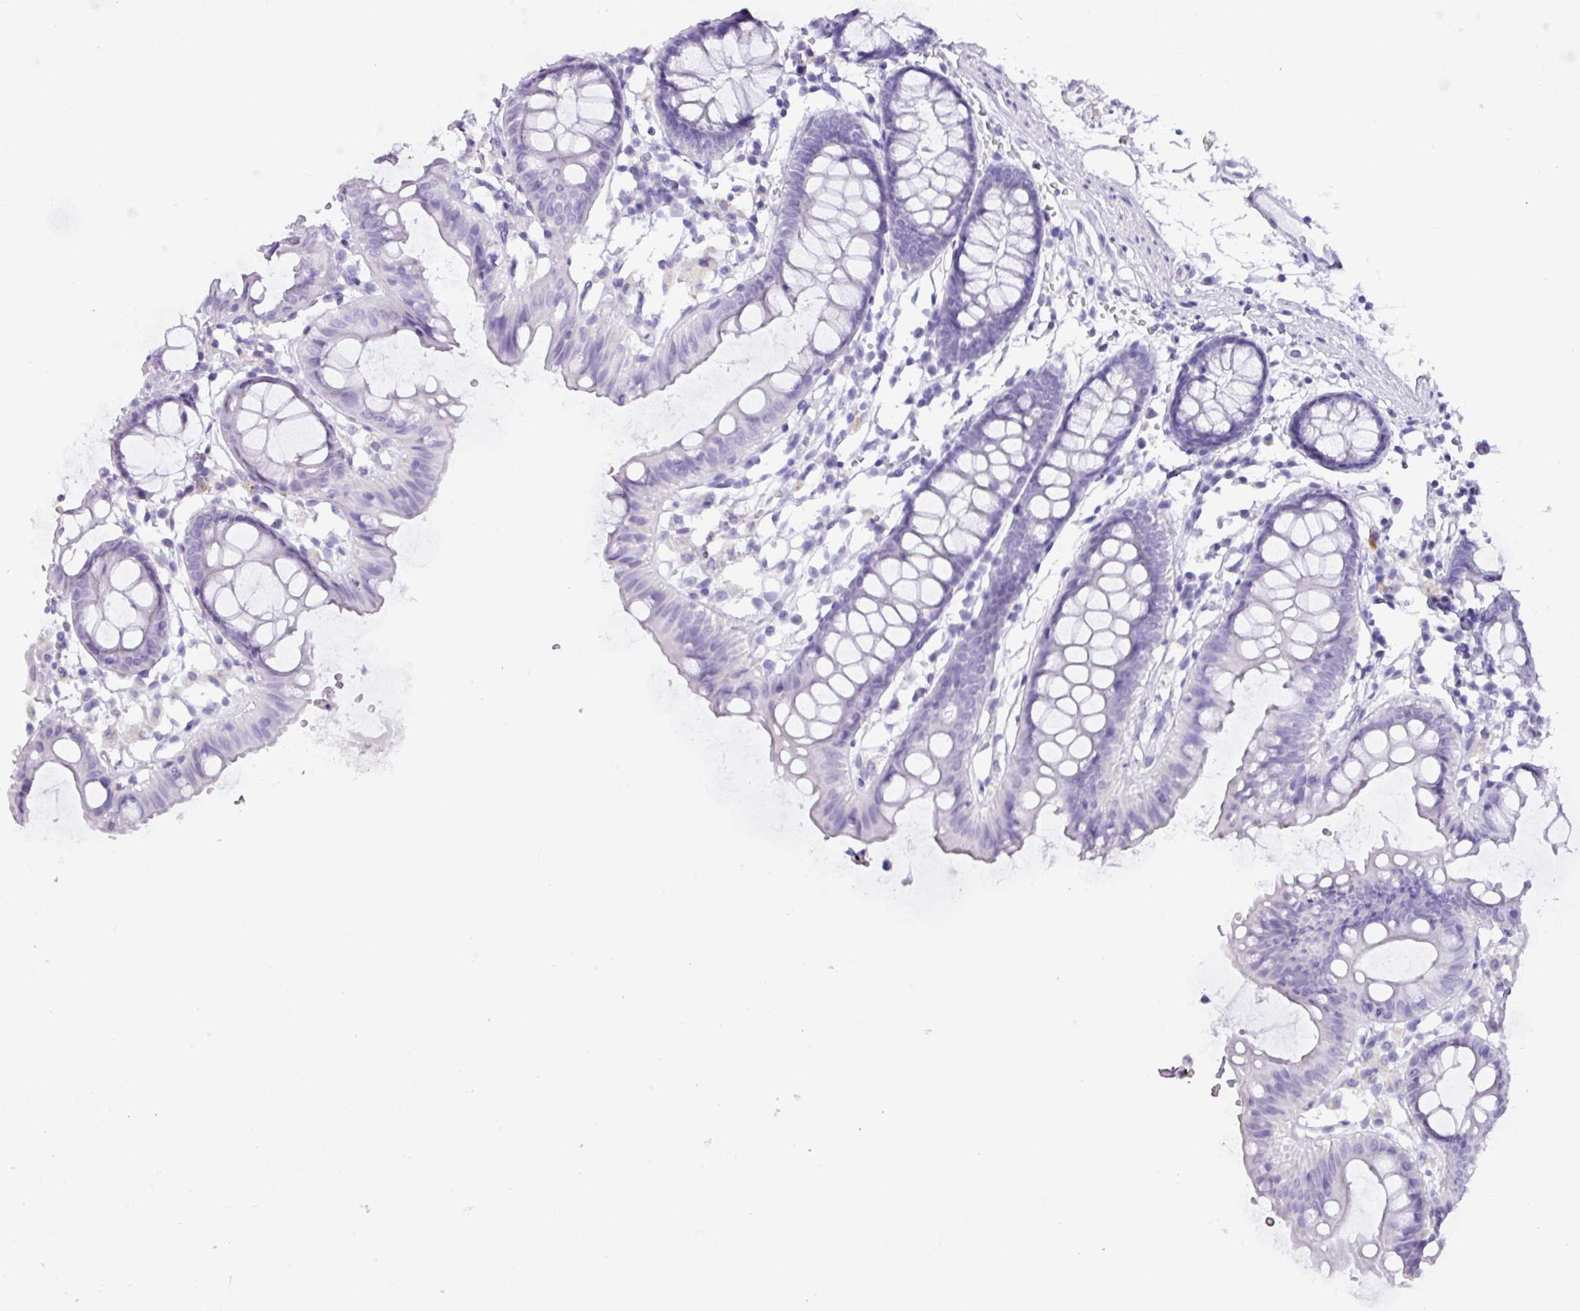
{"staining": {"intensity": "negative", "quantity": "none", "location": "none"}, "tissue": "colon", "cell_type": "Endothelial cells", "image_type": "normal", "snomed": [{"axis": "morphology", "description": "Normal tissue, NOS"}, {"axis": "topography", "description": "Colon"}], "caption": "Micrograph shows no protein staining in endothelial cells of normal colon.", "gene": "NCCRP1", "patient": {"sex": "female", "age": 84}}